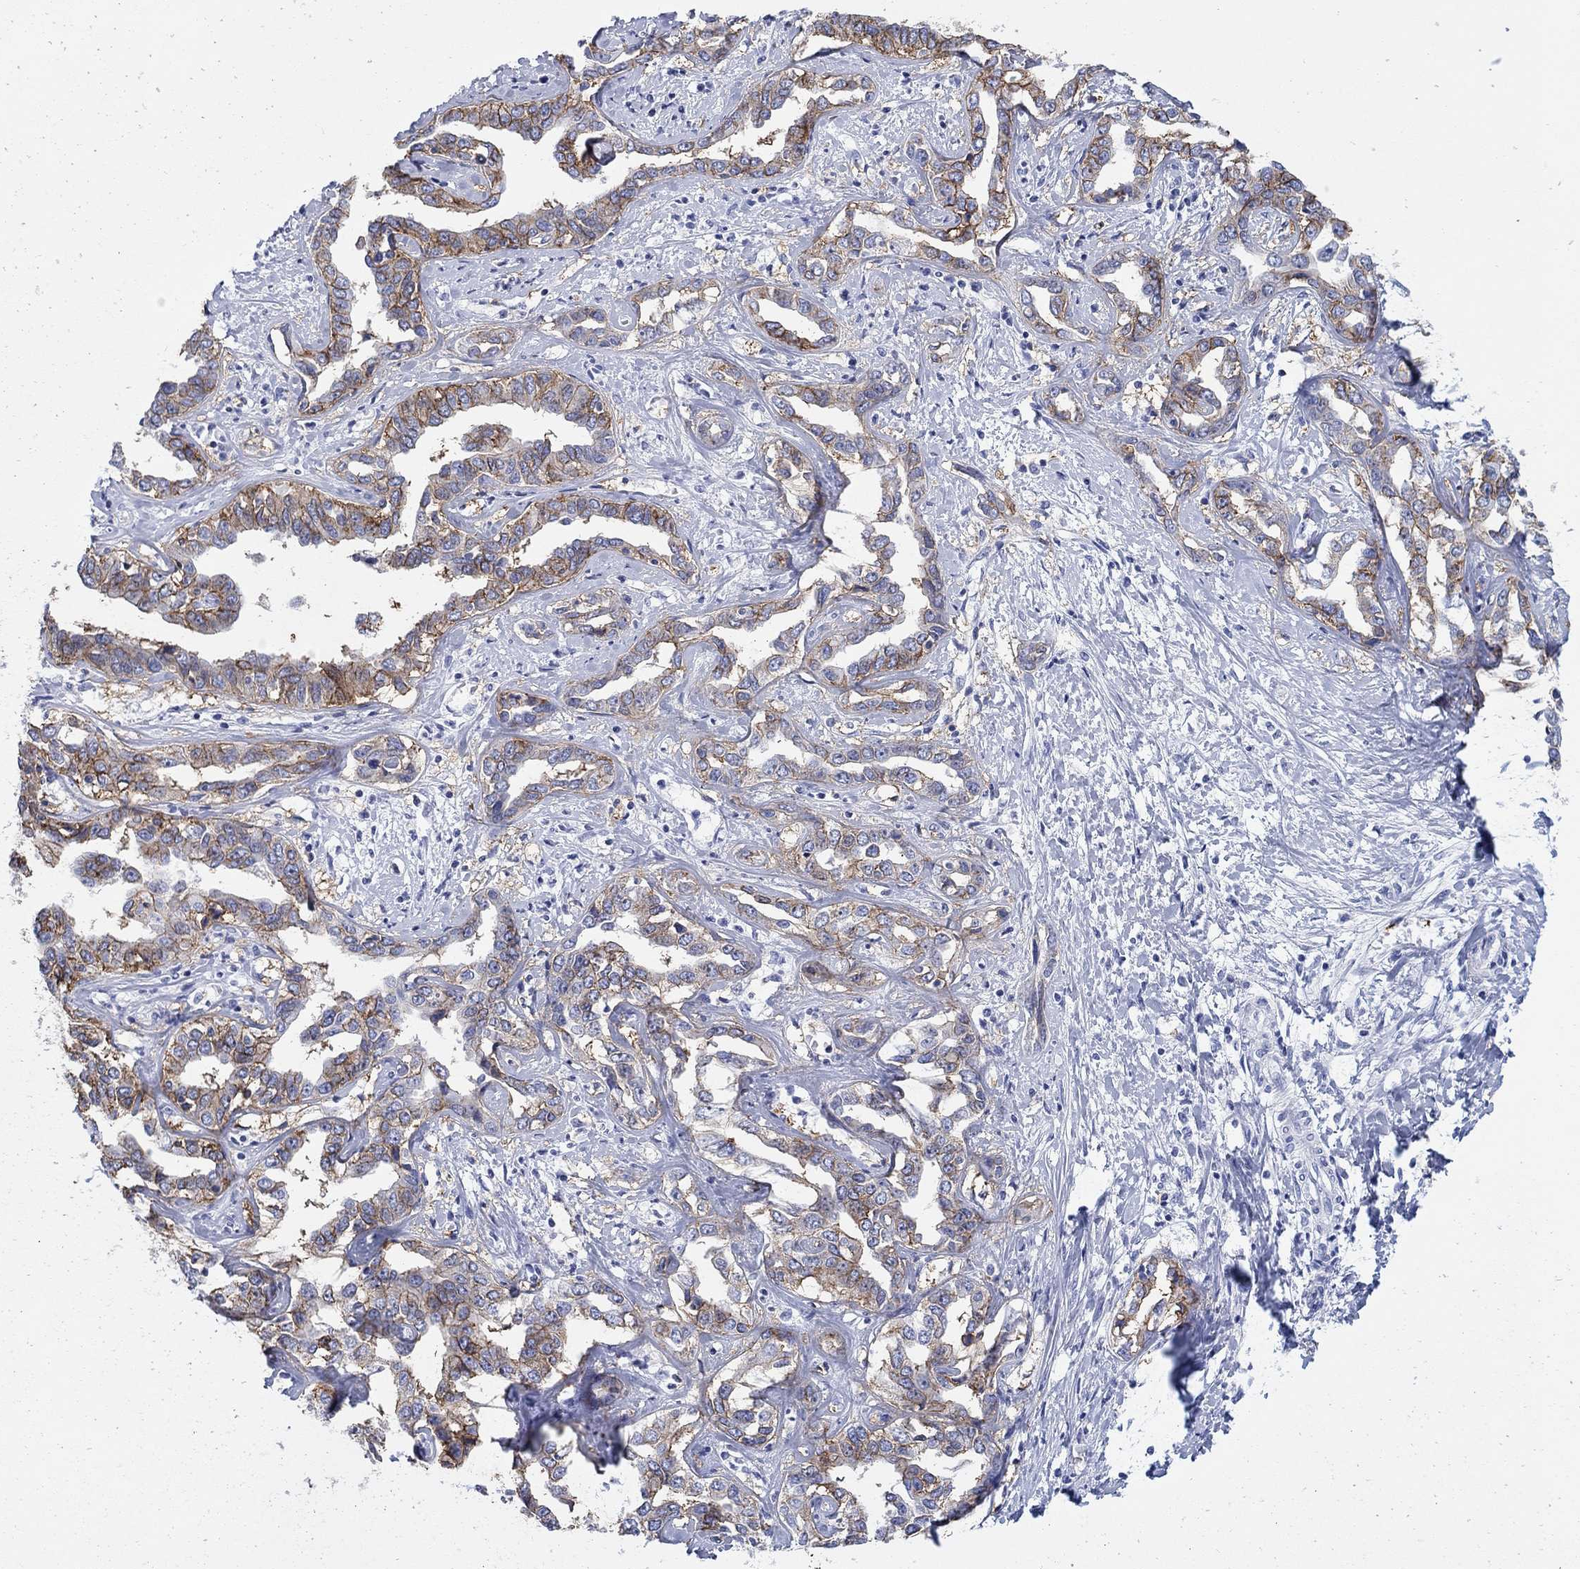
{"staining": {"intensity": "strong", "quantity": "25%-75%", "location": "cytoplasmic/membranous"}, "tissue": "liver cancer", "cell_type": "Tumor cells", "image_type": "cancer", "snomed": [{"axis": "morphology", "description": "Cholangiocarcinoma"}, {"axis": "topography", "description": "Liver"}], "caption": "Immunohistochemistry (IHC) staining of liver cancer (cholangiocarcinoma), which reveals high levels of strong cytoplasmic/membranous positivity in about 25%-75% of tumor cells indicating strong cytoplasmic/membranous protein staining. The staining was performed using DAB (brown) for protein detection and nuclei were counterstained in hematoxylin (blue).", "gene": "ATP1B1", "patient": {"sex": "male", "age": 59}}